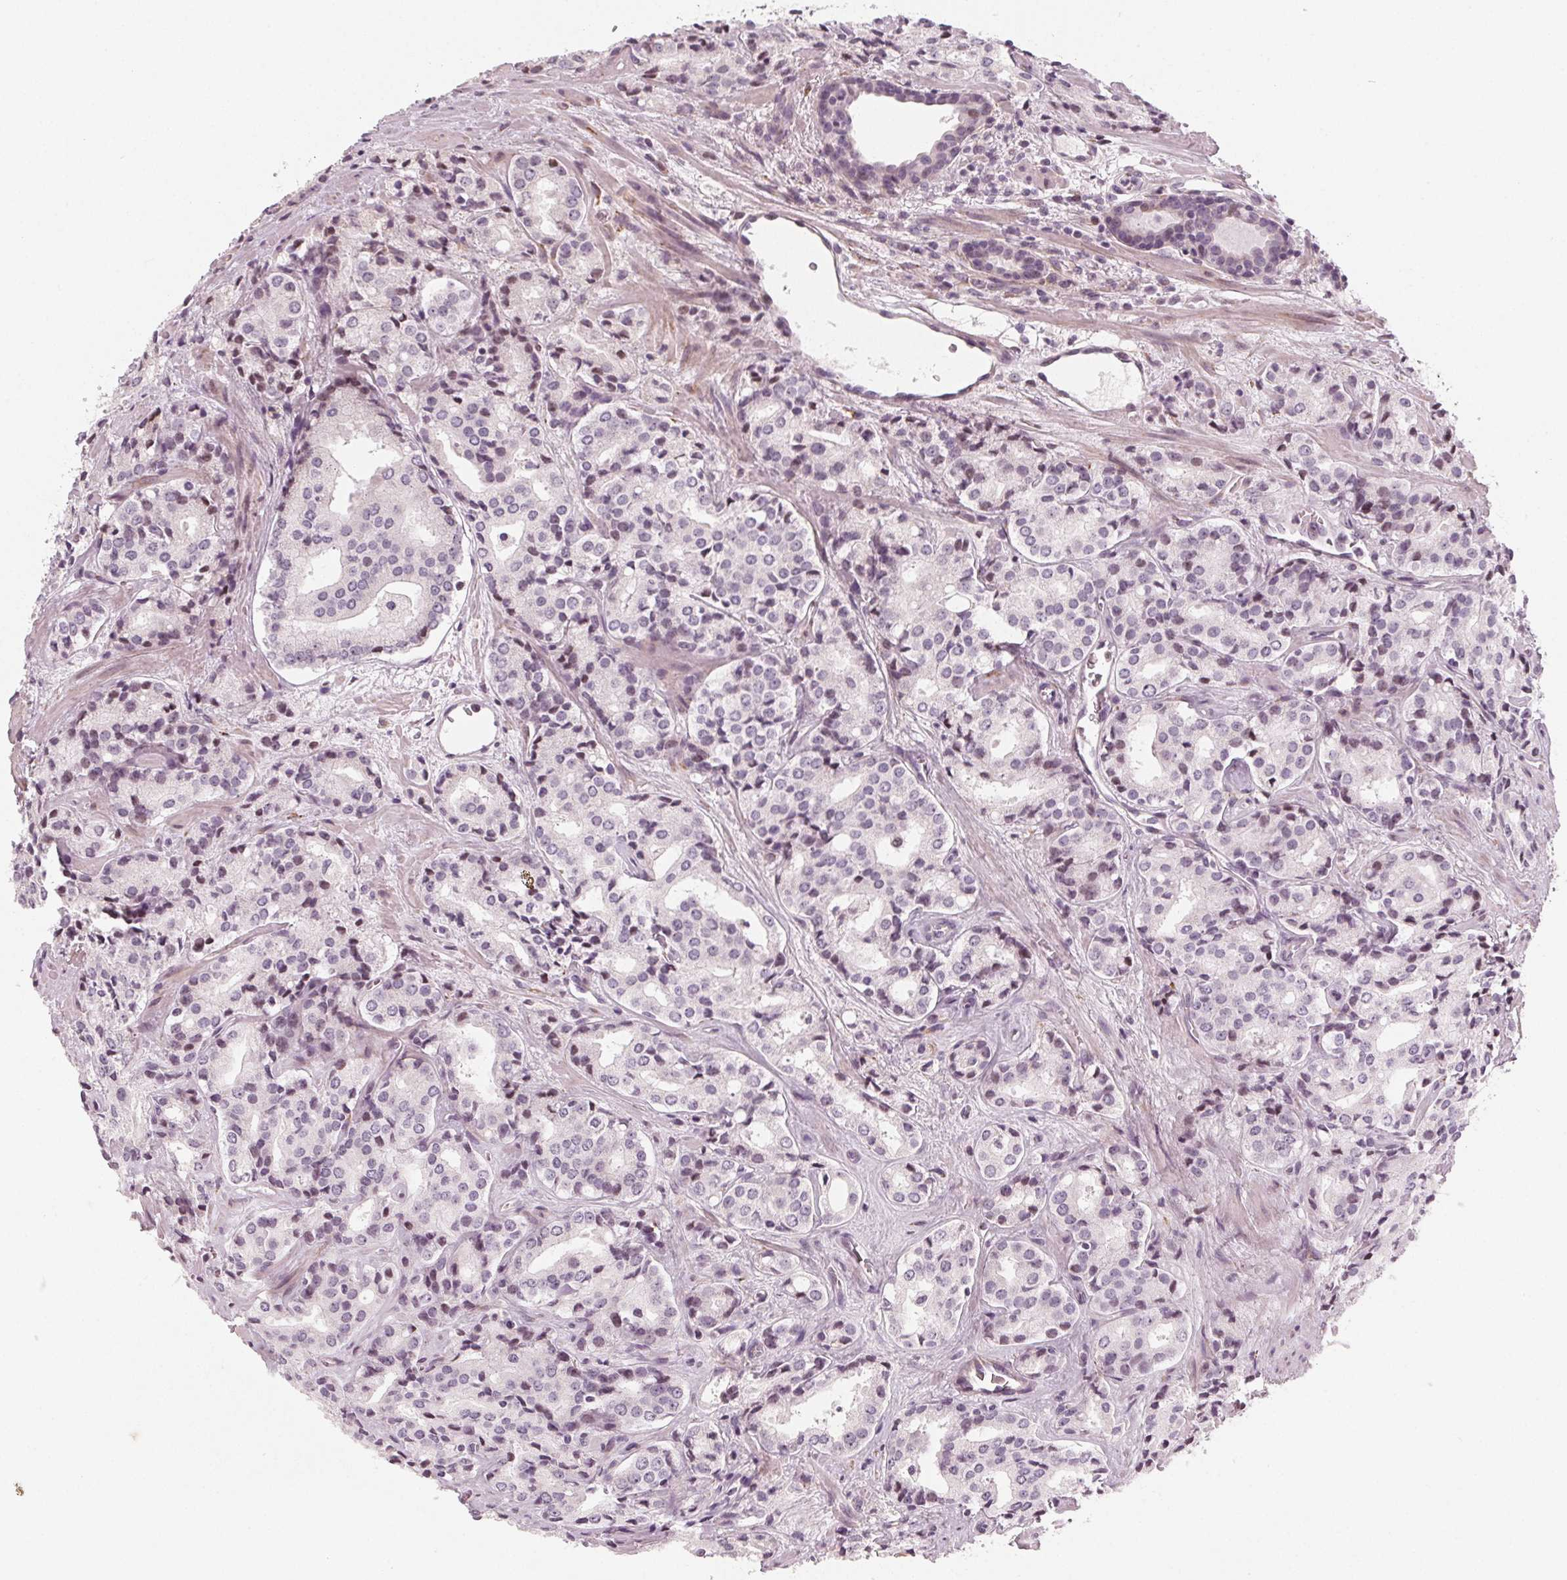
{"staining": {"intensity": "negative", "quantity": "none", "location": "none"}, "tissue": "prostate cancer", "cell_type": "Tumor cells", "image_type": "cancer", "snomed": [{"axis": "morphology", "description": "Adenocarcinoma, Low grade"}, {"axis": "topography", "description": "Prostate"}], "caption": "Immunohistochemistry histopathology image of neoplastic tissue: human prostate cancer (adenocarcinoma (low-grade)) stained with DAB exhibits no significant protein expression in tumor cells. (DAB IHC visualized using brightfield microscopy, high magnification).", "gene": "CCDC96", "patient": {"sex": "male", "age": 56}}